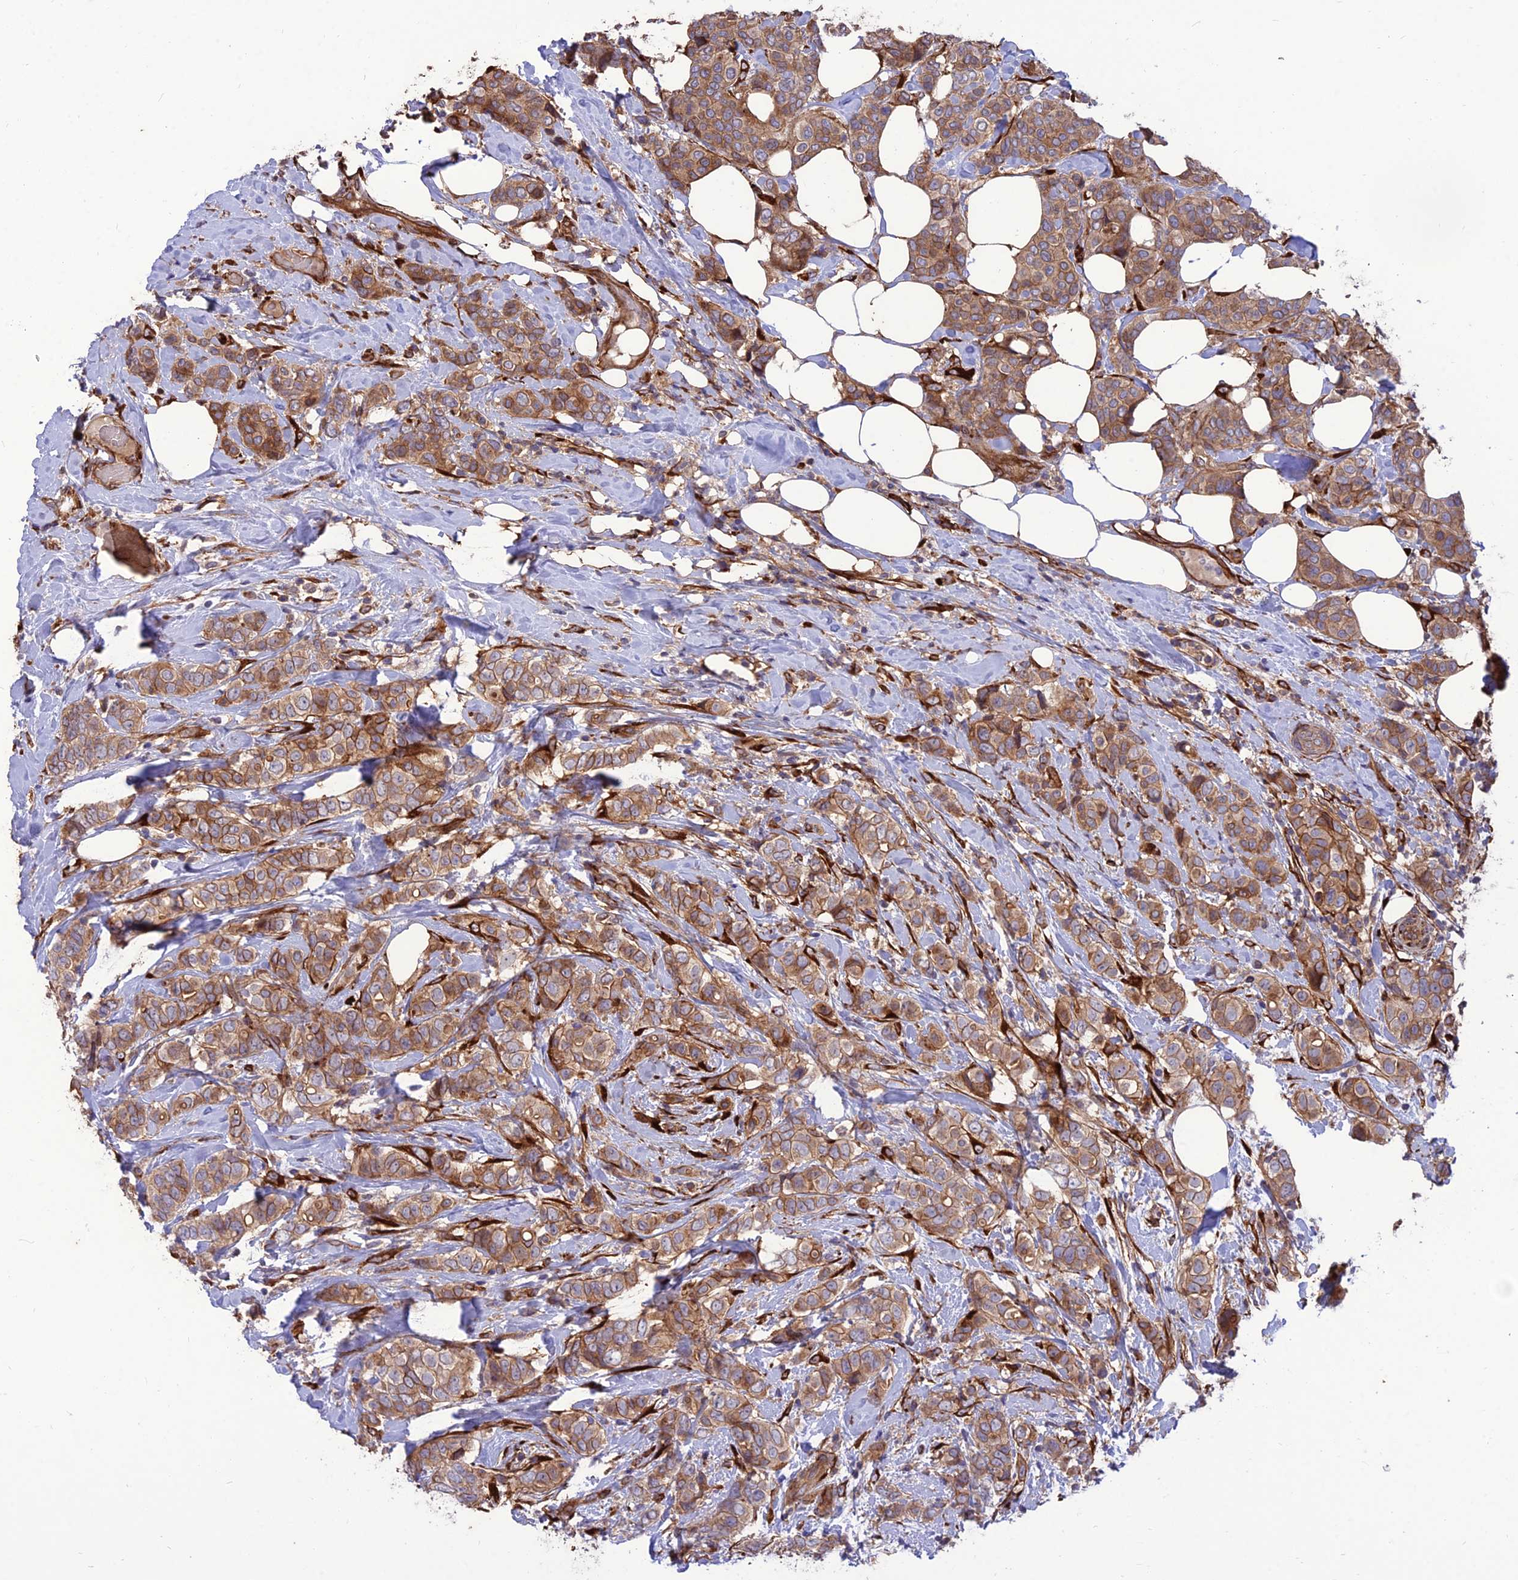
{"staining": {"intensity": "moderate", "quantity": ">75%", "location": "cytoplasmic/membranous"}, "tissue": "breast cancer", "cell_type": "Tumor cells", "image_type": "cancer", "snomed": [{"axis": "morphology", "description": "Lobular carcinoma"}, {"axis": "topography", "description": "Breast"}], "caption": "A photomicrograph of breast cancer stained for a protein displays moderate cytoplasmic/membranous brown staining in tumor cells.", "gene": "CRTAP", "patient": {"sex": "female", "age": 51}}